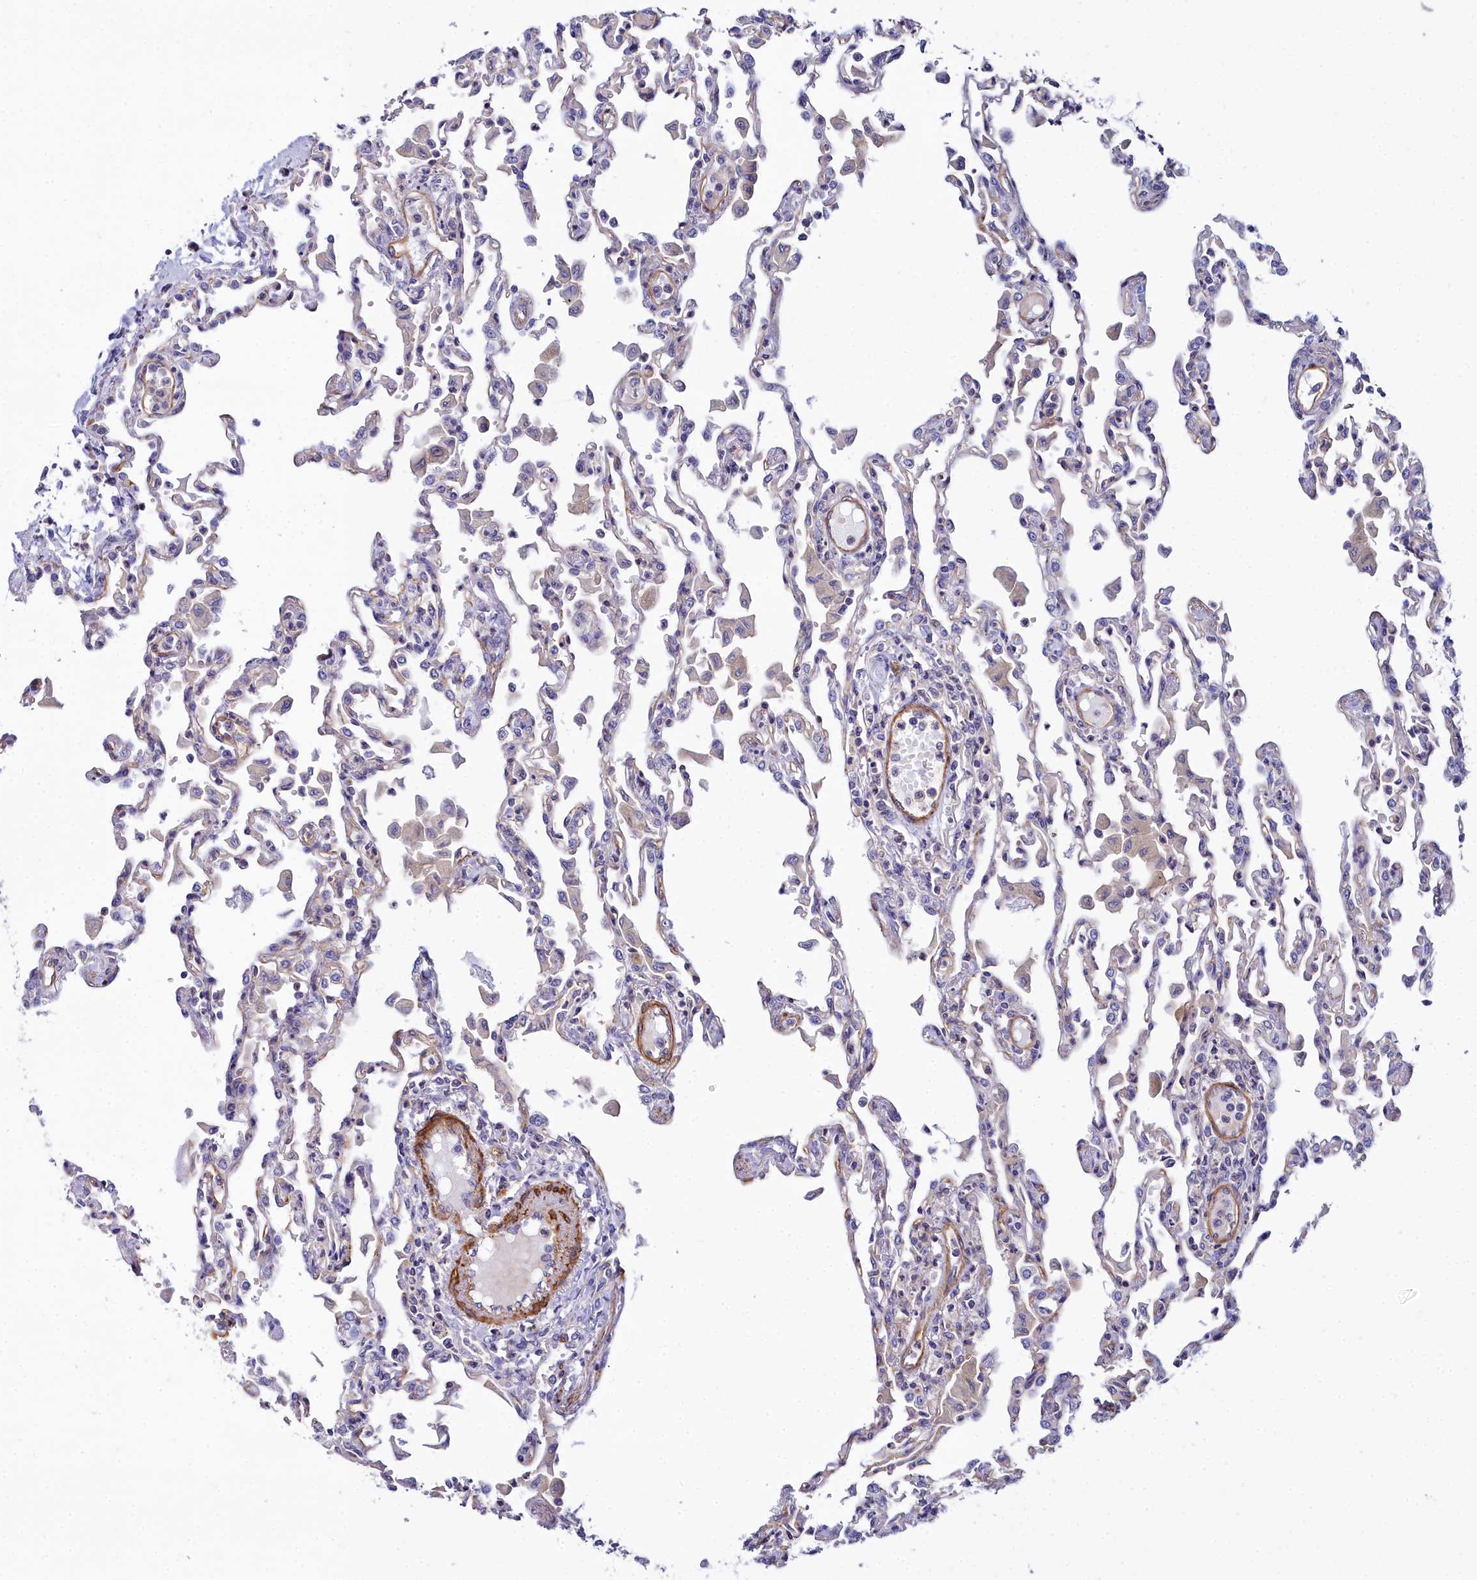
{"staining": {"intensity": "negative", "quantity": "none", "location": "none"}, "tissue": "lung", "cell_type": "Alveolar cells", "image_type": "normal", "snomed": [{"axis": "morphology", "description": "Normal tissue, NOS"}, {"axis": "topography", "description": "Bronchus"}, {"axis": "topography", "description": "Lung"}], "caption": "Alveolar cells show no significant positivity in unremarkable lung. (DAB (3,3'-diaminobenzidine) immunohistochemistry (IHC) with hematoxylin counter stain).", "gene": "FADS3", "patient": {"sex": "female", "age": 49}}